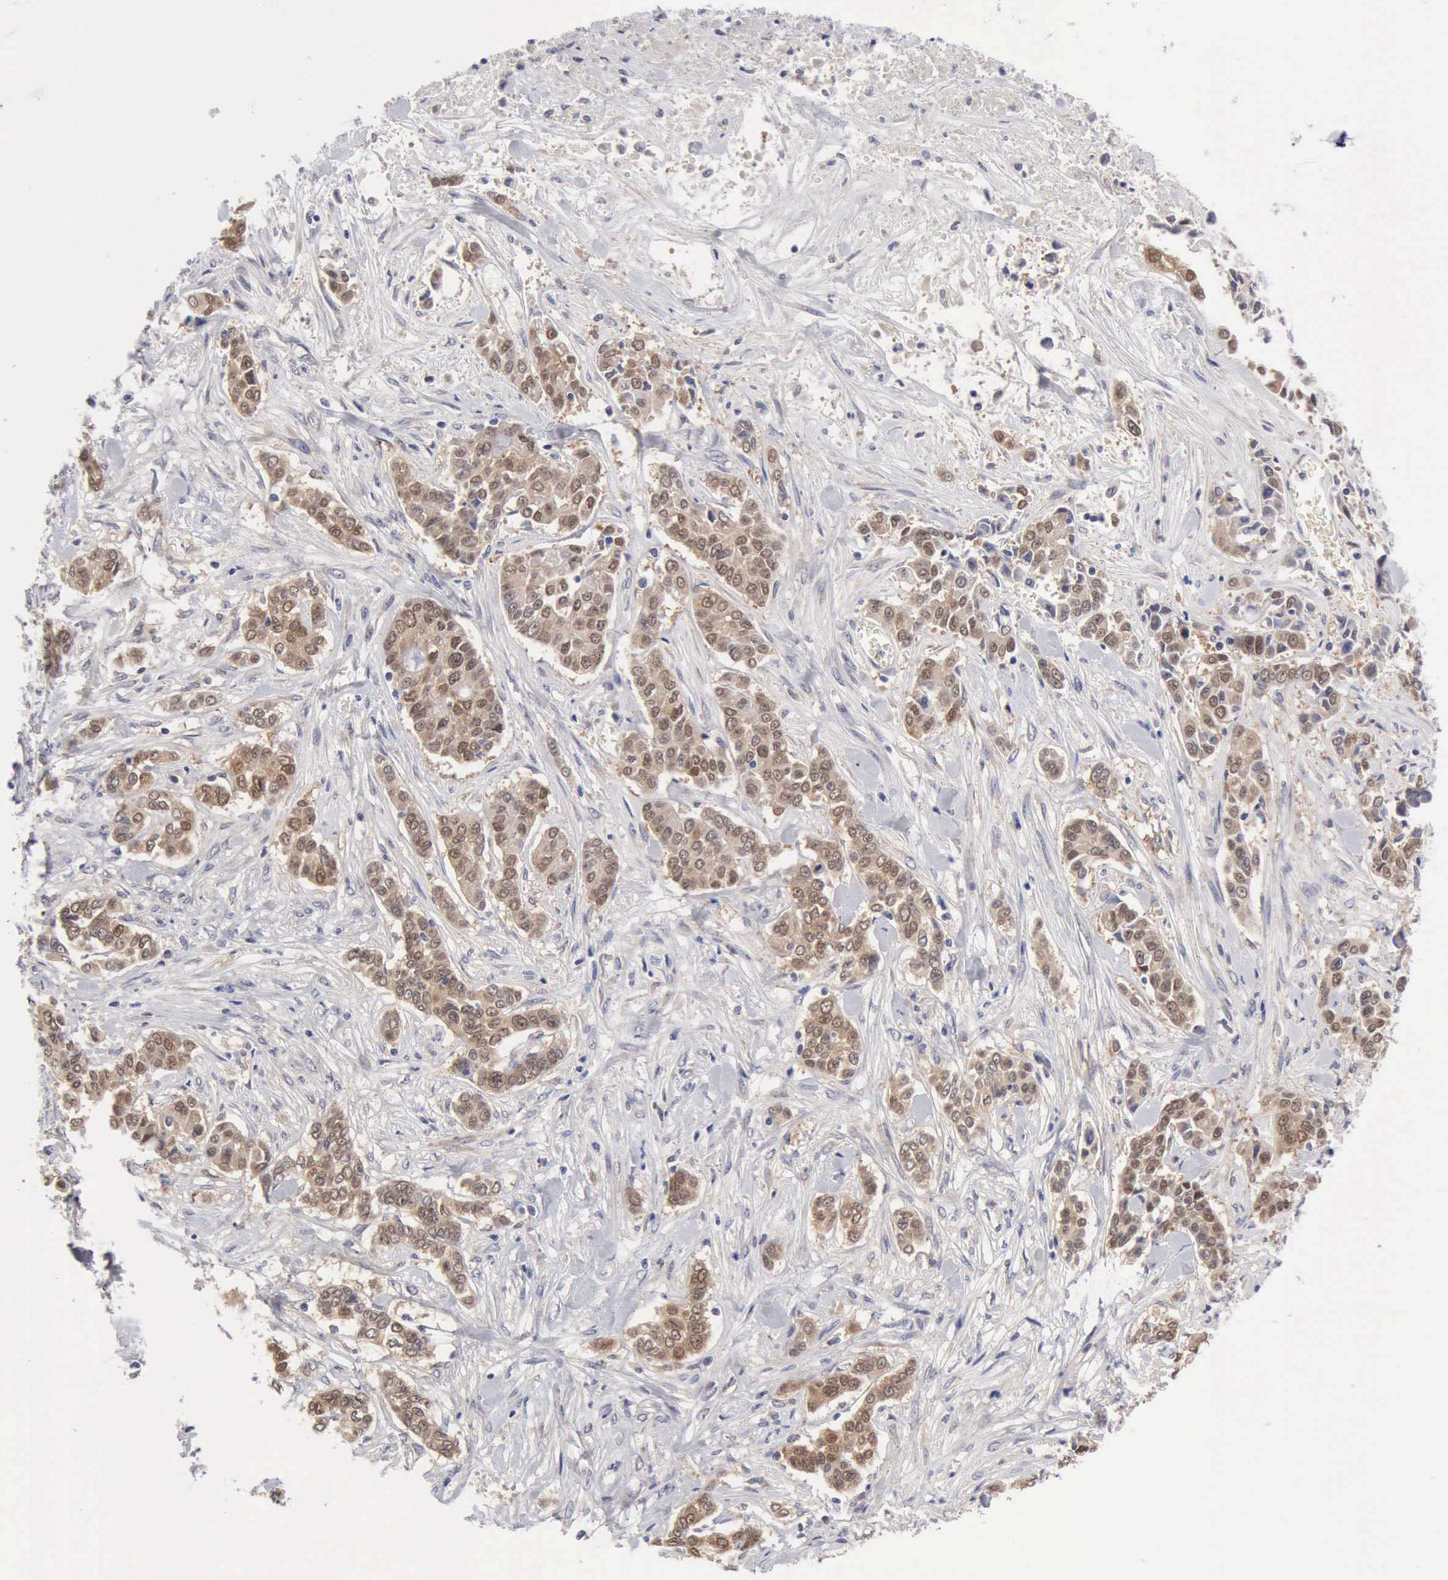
{"staining": {"intensity": "weak", "quantity": ">75%", "location": "cytoplasmic/membranous"}, "tissue": "pancreatic cancer", "cell_type": "Tumor cells", "image_type": "cancer", "snomed": [{"axis": "morphology", "description": "Adenocarcinoma, NOS"}, {"axis": "topography", "description": "Pancreas"}], "caption": "Immunohistochemical staining of adenocarcinoma (pancreatic) demonstrates low levels of weak cytoplasmic/membranous staining in about >75% of tumor cells.", "gene": "PTGR2", "patient": {"sex": "female", "age": 52}}